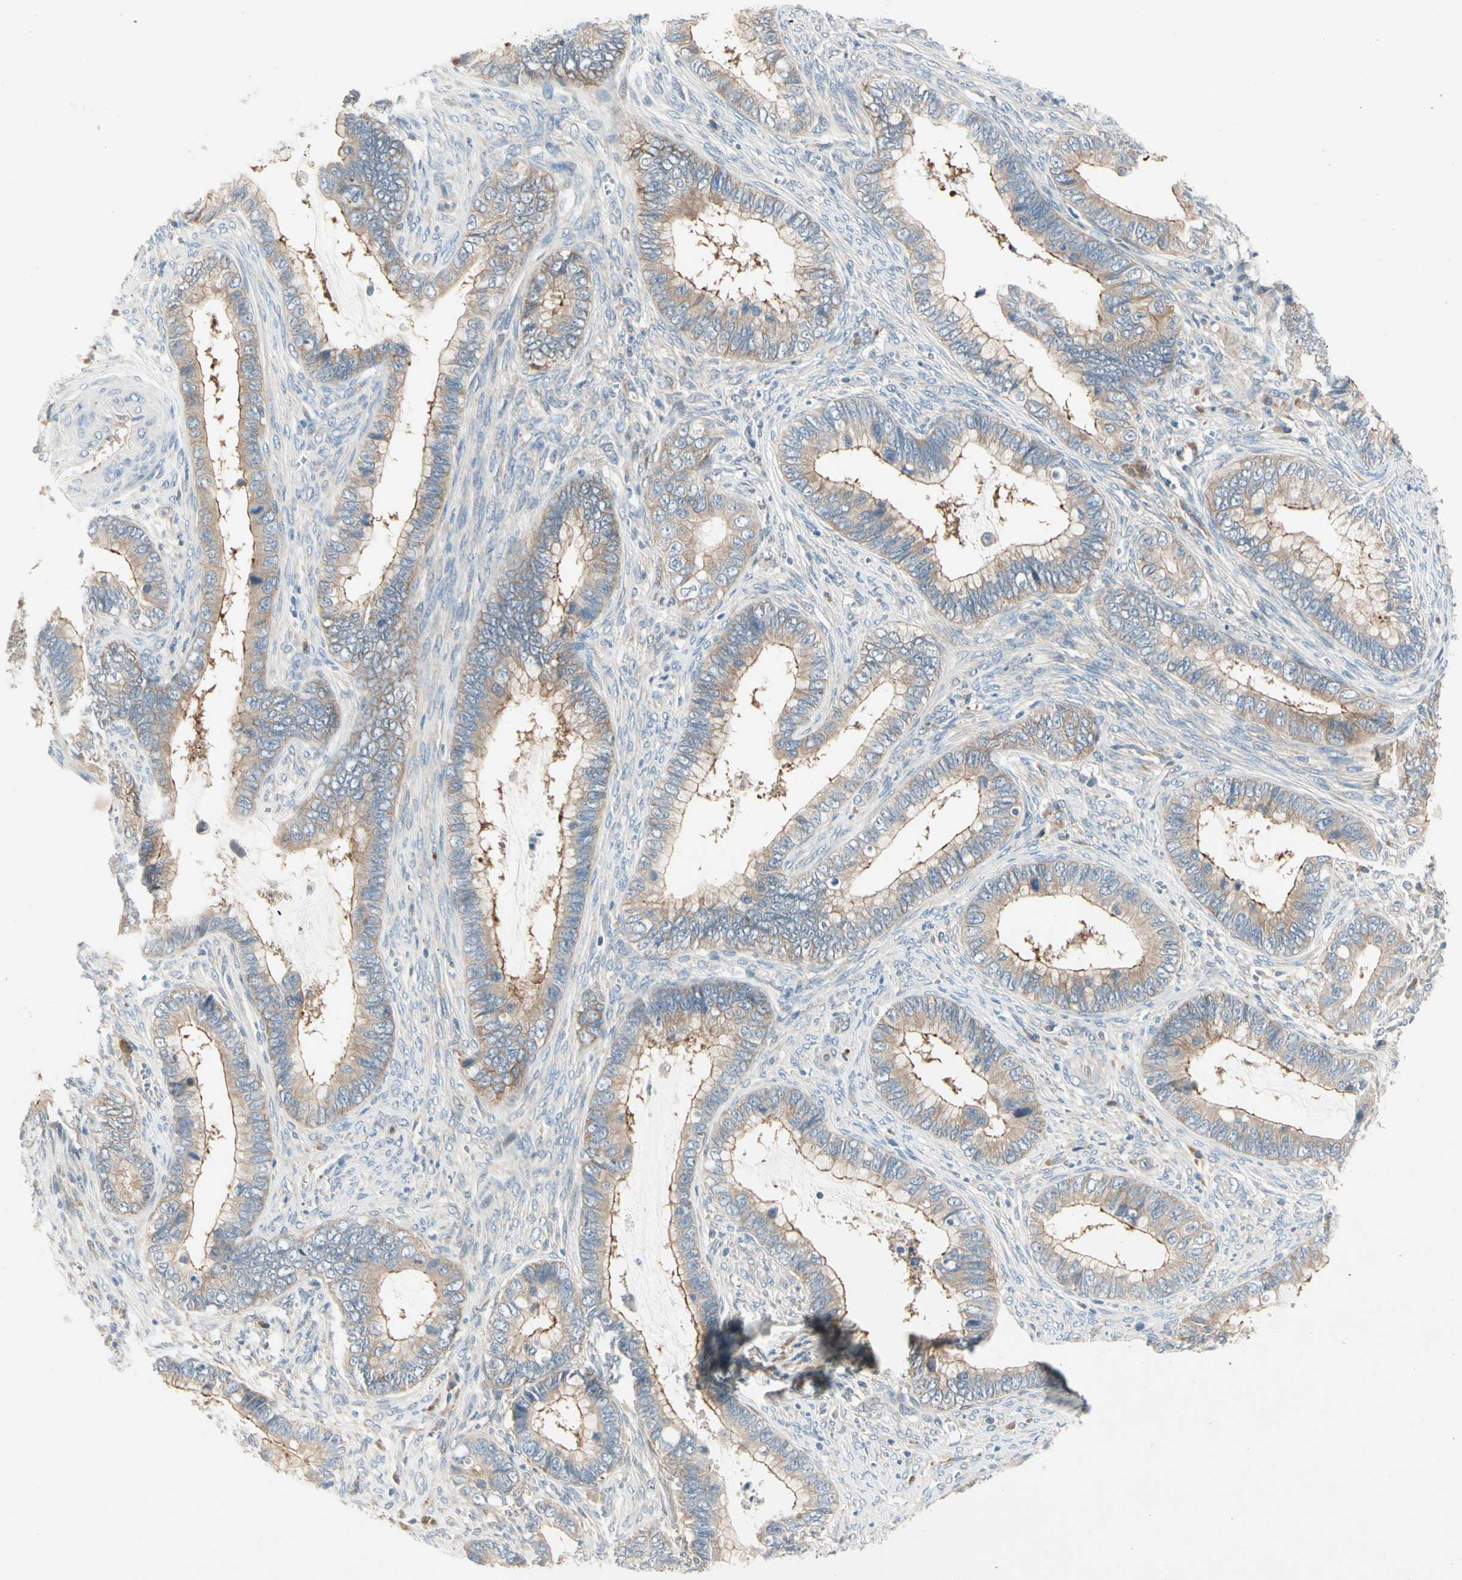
{"staining": {"intensity": "weak", "quantity": ">75%", "location": "cytoplasmic/membranous"}, "tissue": "cervical cancer", "cell_type": "Tumor cells", "image_type": "cancer", "snomed": [{"axis": "morphology", "description": "Adenocarcinoma, NOS"}, {"axis": "topography", "description": "Cervix"}], "caption": "This is an image of IHC staining of cervical adenocarcinoma, which shows weak staining in the cytoplasmic/membranous of tumor cells.", "gene": "IL1R1", "patient": {"sex": "female", "age": 44}}